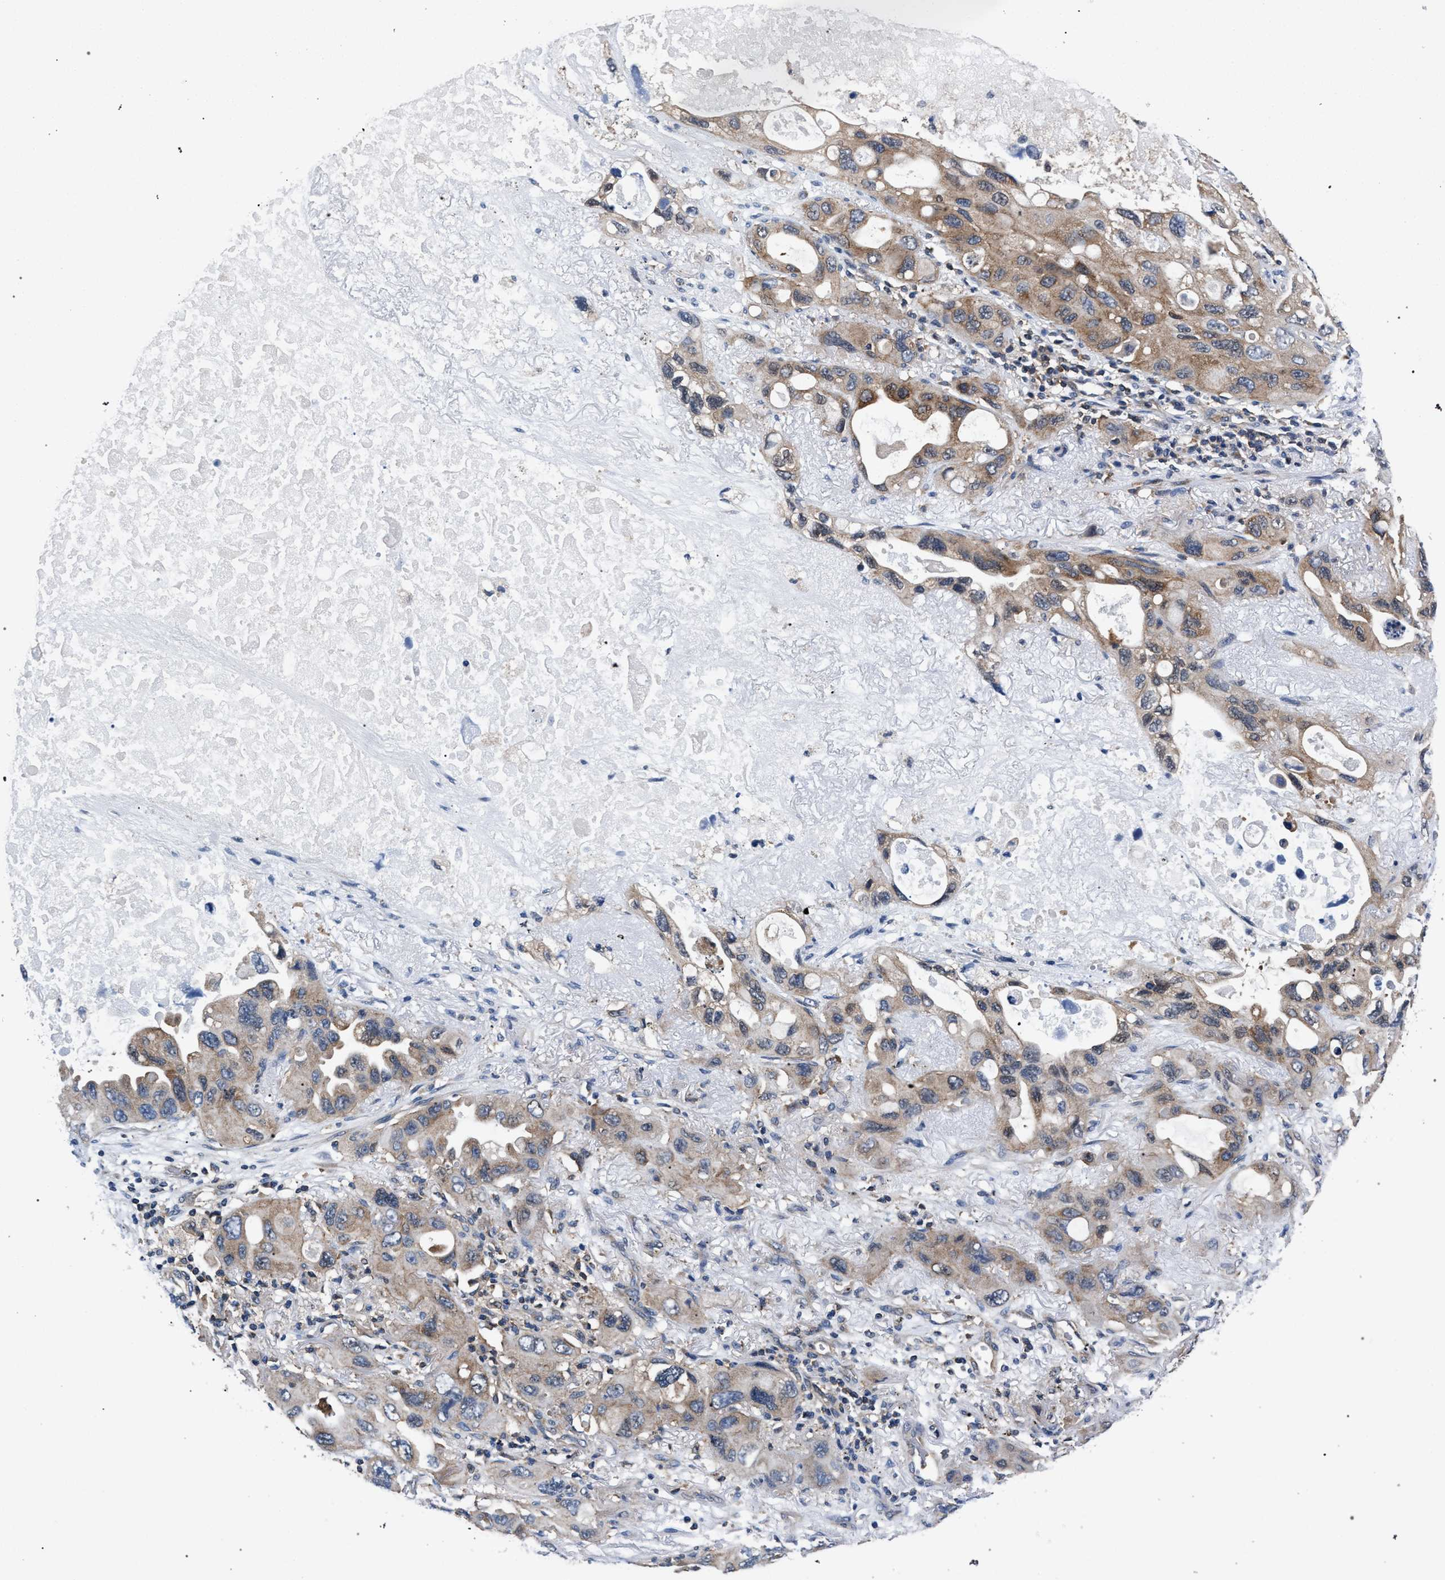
{"staining": {"intensity": "weak", "quantity": ">75%", "location": "cytoplasmic/membranous"}, "tissue": "lung cancer", "cell_type": "Tumor cells", "image_type": "cancer", "snomed": [{"axis": "morphology", "description": "Squamous cell carcinoma, NOS"}, {"axis": "topography", "description": "Lung"}], "caption": "Immunohistochemical staining of human lung cancer shows weak cytoplasmic/membranous protein positivity in about >75% of tumor cells.", "gene": "LASP1", "patient": {"sex": "female", "age": 73}}